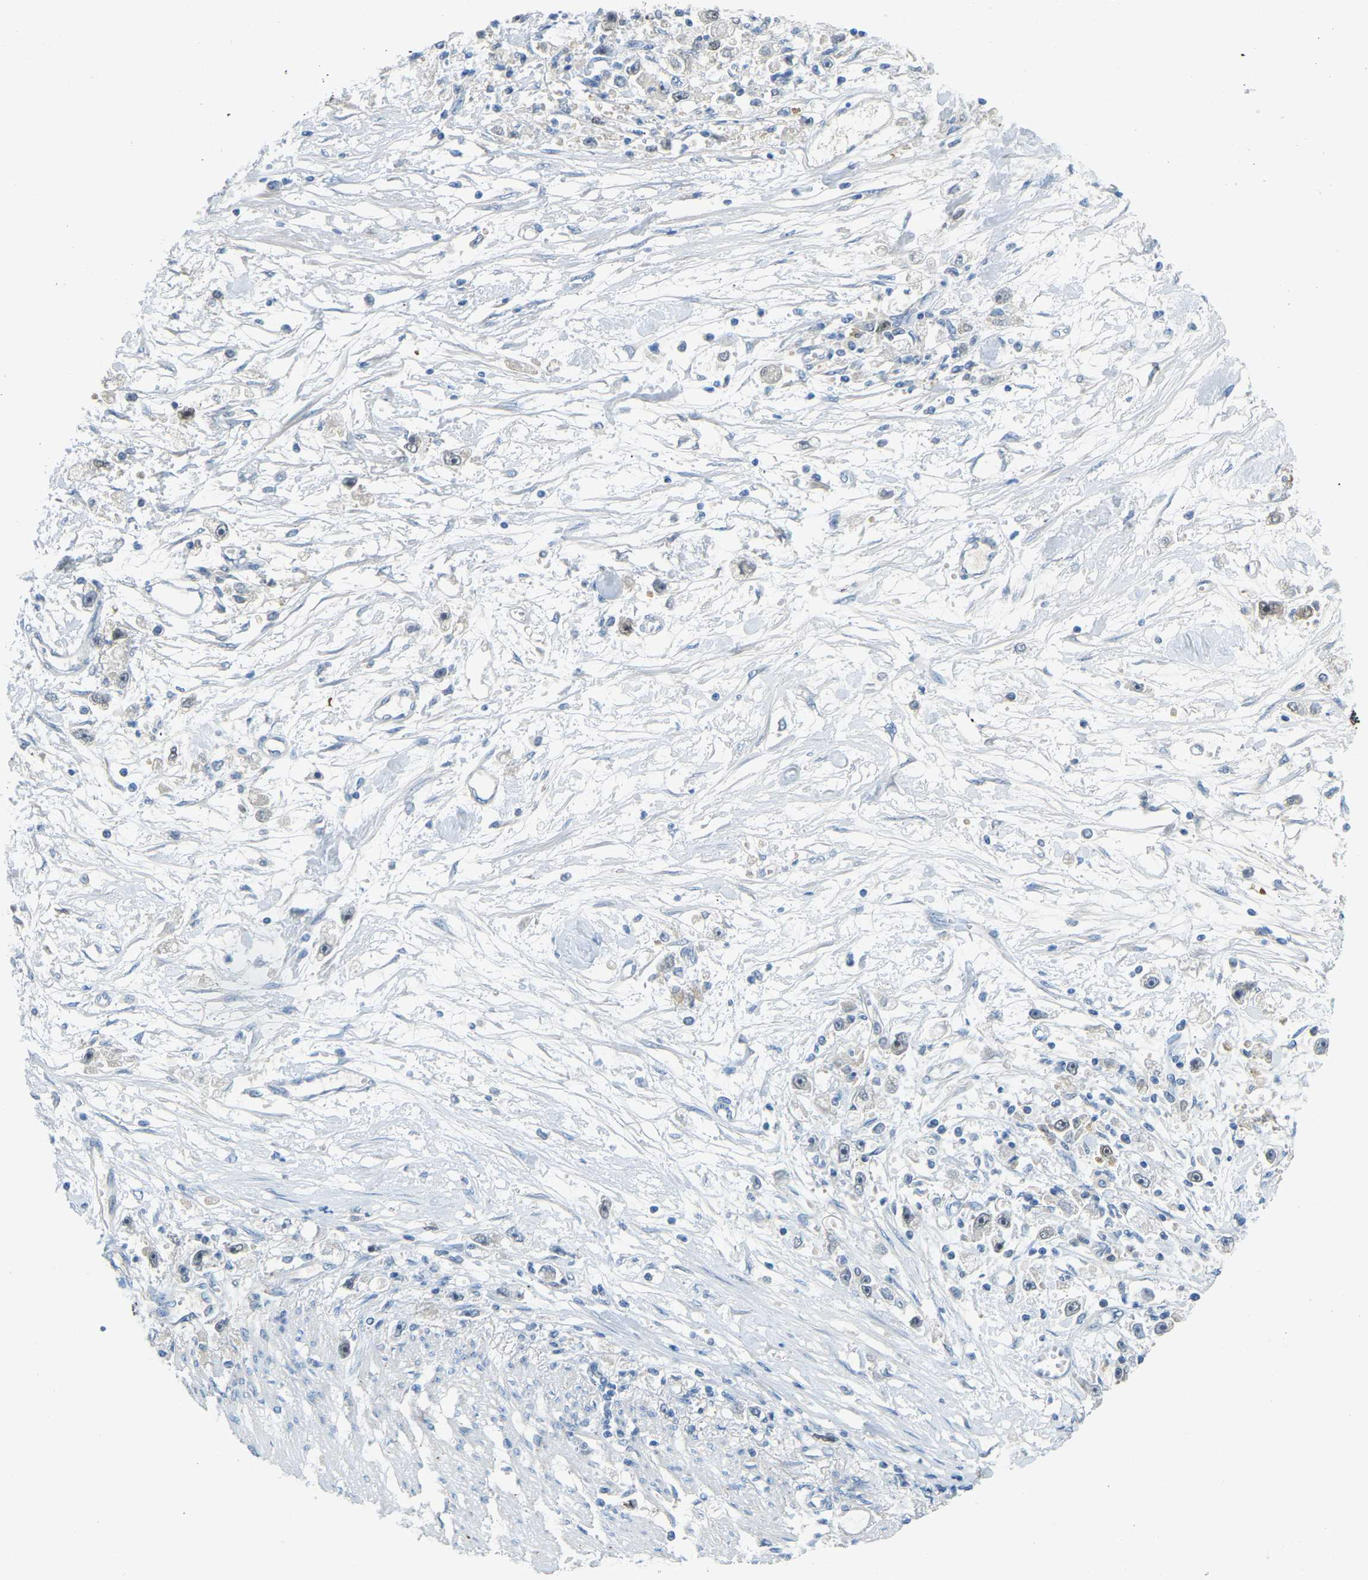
{"staining": {"intensity": "negative", "quantity": "none", "location": "none"}, "tissue": "stomach cancer", "cell_type": "Tumor cells", "image_type": "cancer", "snomed": [{"axis": "morphology", "description": "Adenocarcinoma, NOS"}, {"axis": "topography", "description": "Stomach"}], "caption": "A micrograph of stomach cancer stained for a protein shows no brown staining in tumor cells.", "gene": "NME8", "patient": {"sex": "female", "age": 59}}